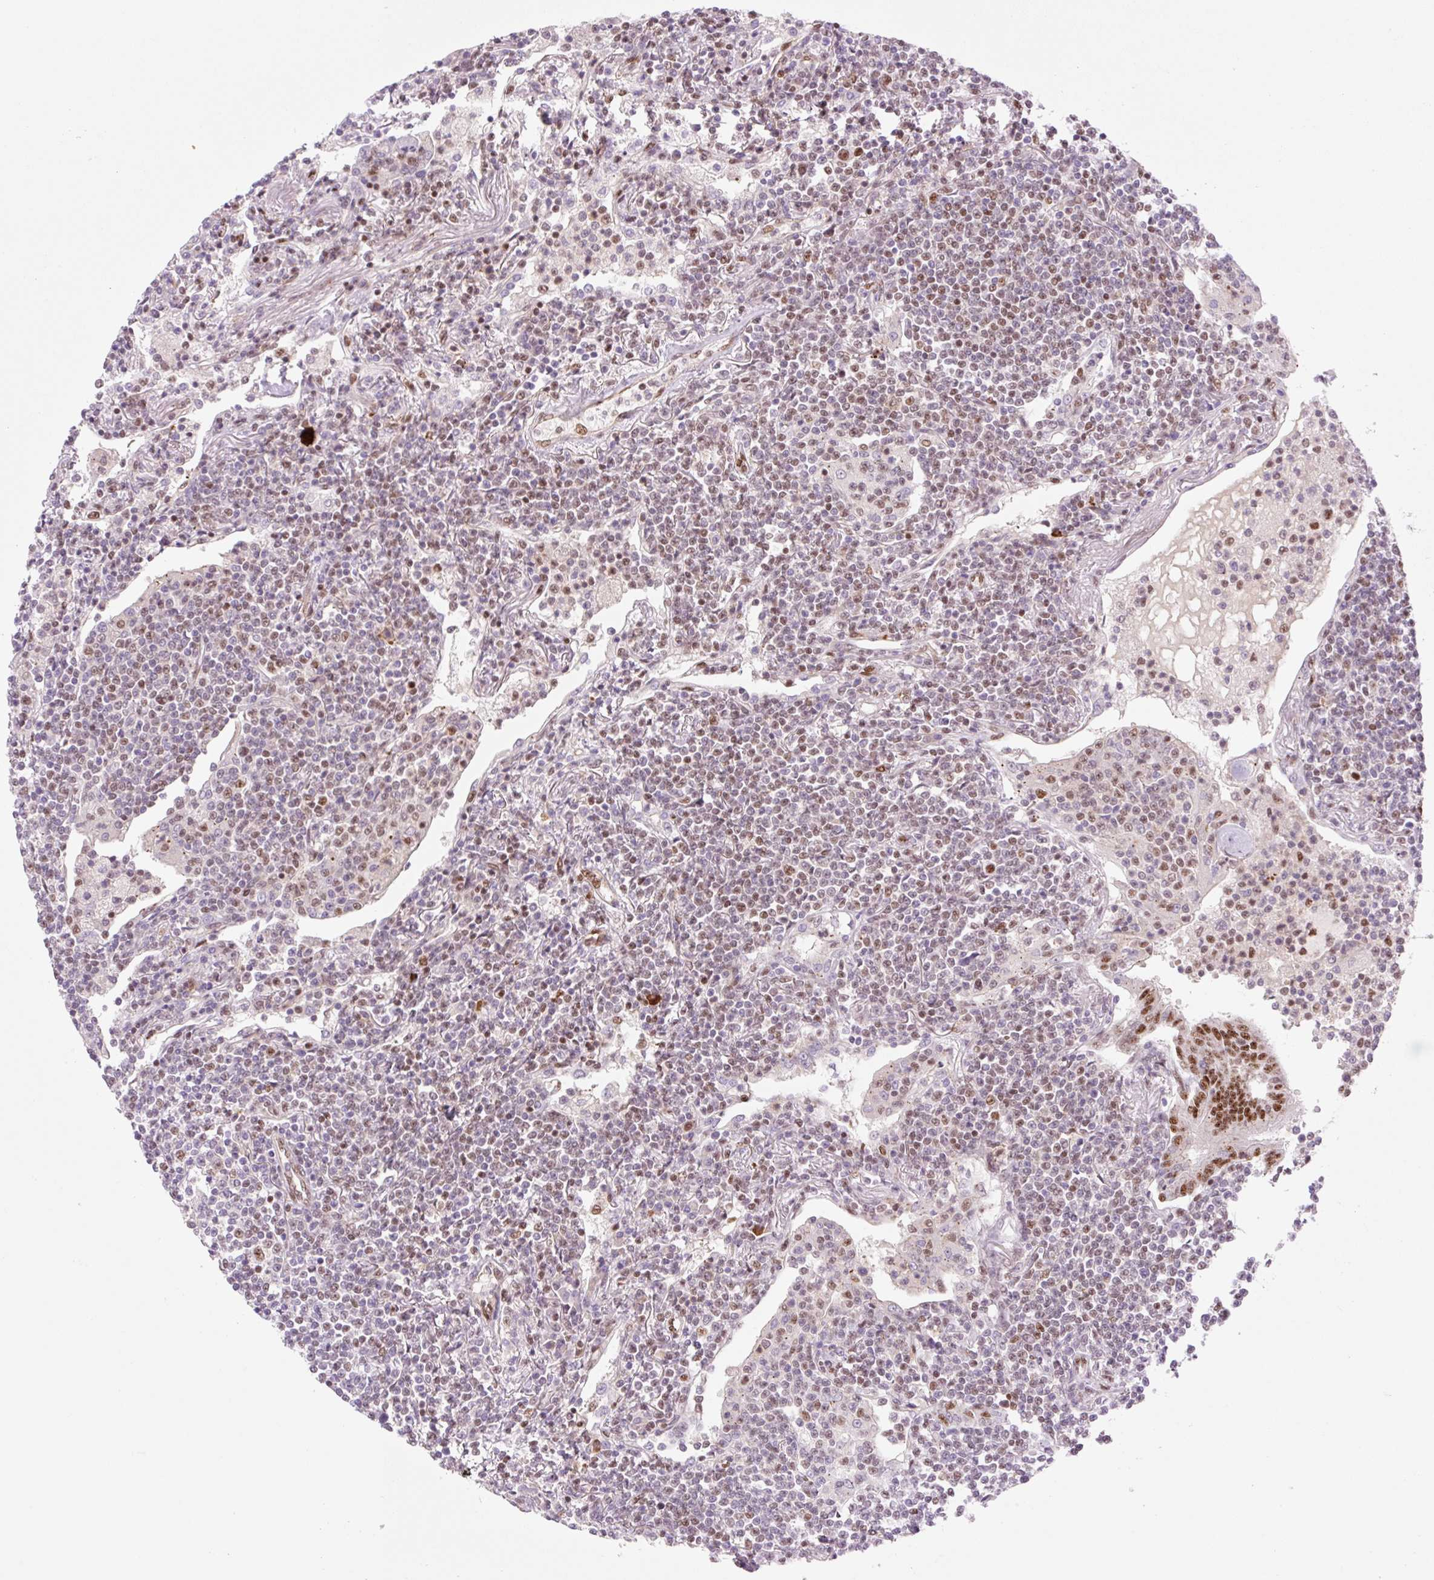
{"staining": {"intensity": "moderate", "quantity": "<25%", "location": "nuclear"}, "tissue": "lymphoma", "cell_type": "Tumor cells", "image_type": "cancer", "snomed": [{"axis": "morphology", "description": "Malignant lymphoma, non-Hodgkin's type, Low grade"}, {"axis": "topography", "description": "Lung"}], "caption": "Low-grade malignant lymphoma, non-Hodgkin's type tissue reveals moderate nuclear expression in approximately <25% of tumor cells, visualized by immunohistochemistry. The protein is shown in brown color, while the nuclei are stained blue.", "gene": "PRDM11", "patient": {"sex": "female", "age": 71}}